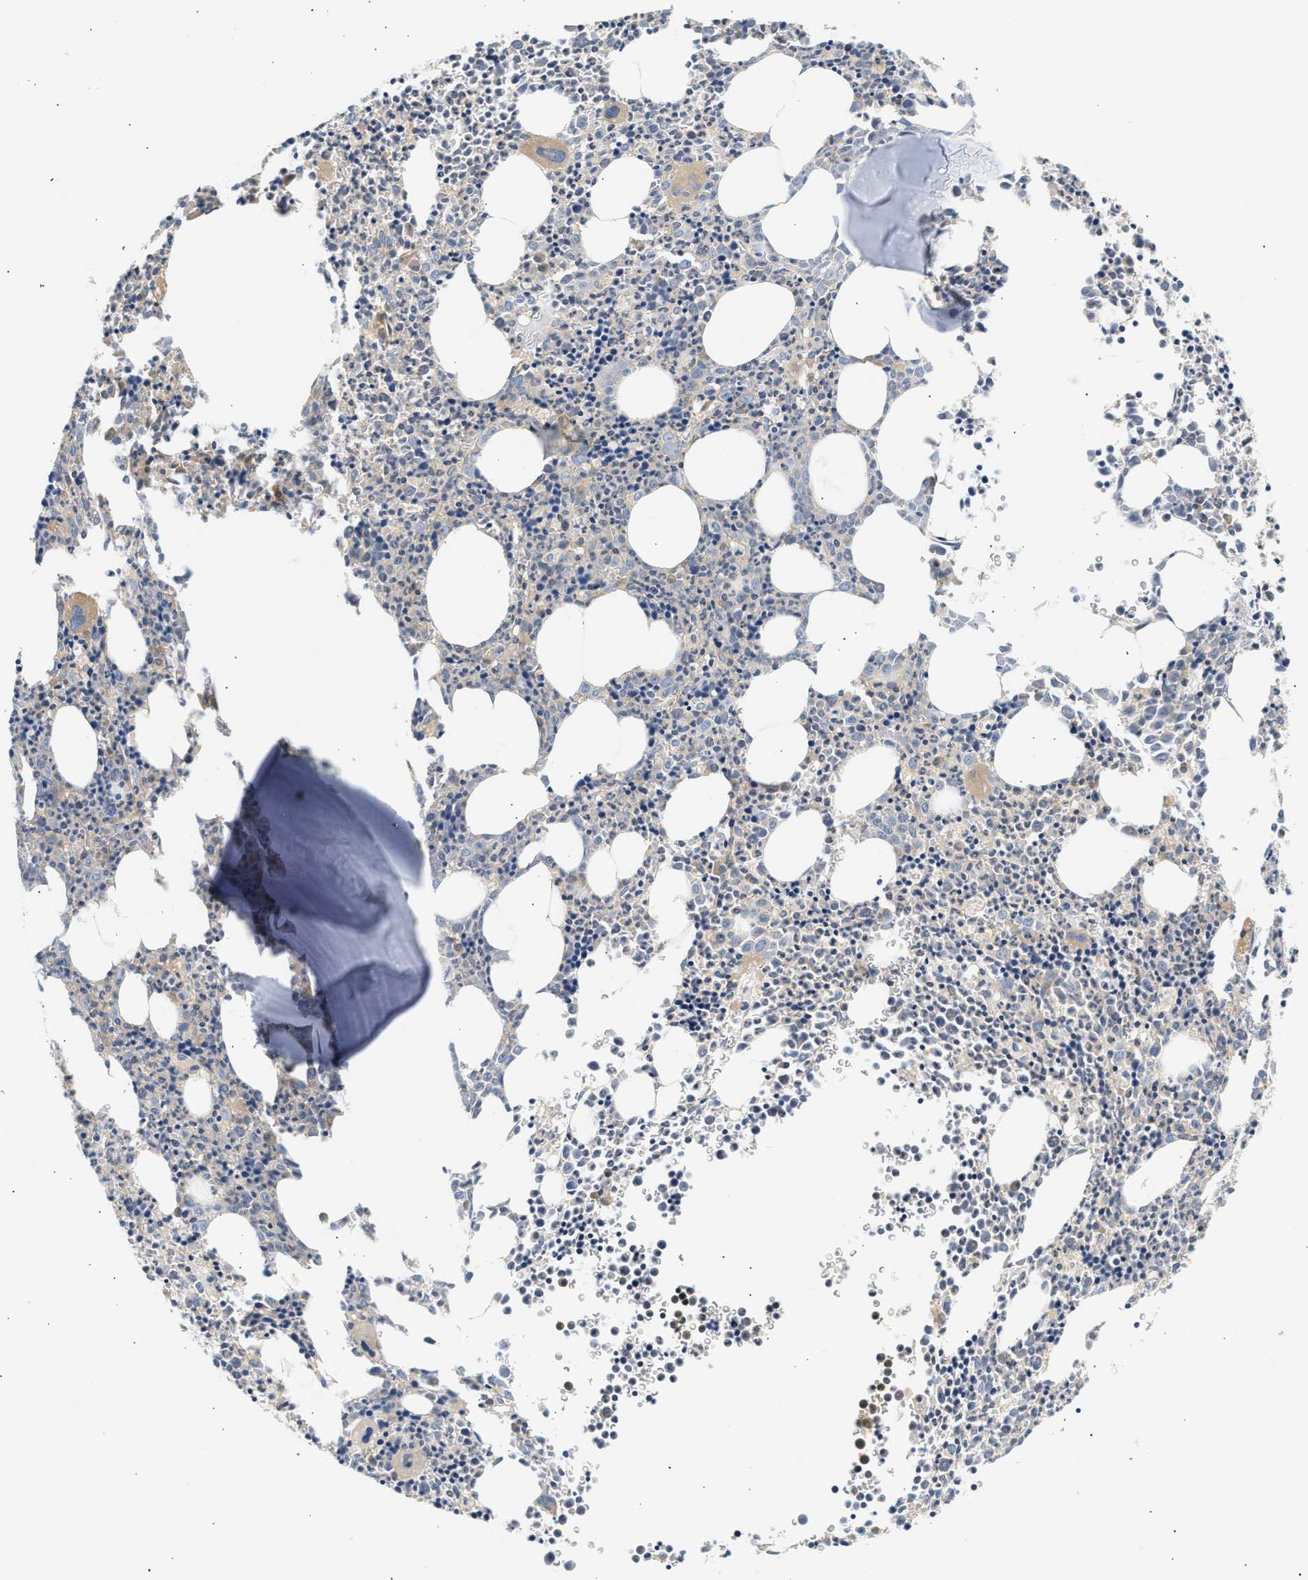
{"staining": {"intensity": "moderate", "quantity": "<25%", "location": "cytoplasmic/membranous"}, "tissue": "bone marrow", "cell_type": "Hematopoietic cells", "image_type": "normal", "snomed": [{"axis": "morphology", "description": "Normal tissue, NOS"}, {"axis": "morphology", "description": "Inflammation, NOS"}, {"axis": "topography", "description": "Bone marrow"}], "caption": "A high-resolution micrograph shows IHC staining of unremarkable bone marrow, which displays moderate cytoplasmic/membranous positivity in about <25% of hematopoietic cells.", "gene": "PAFAH1B1", "patient": {"sex": "male", "age": 31}}